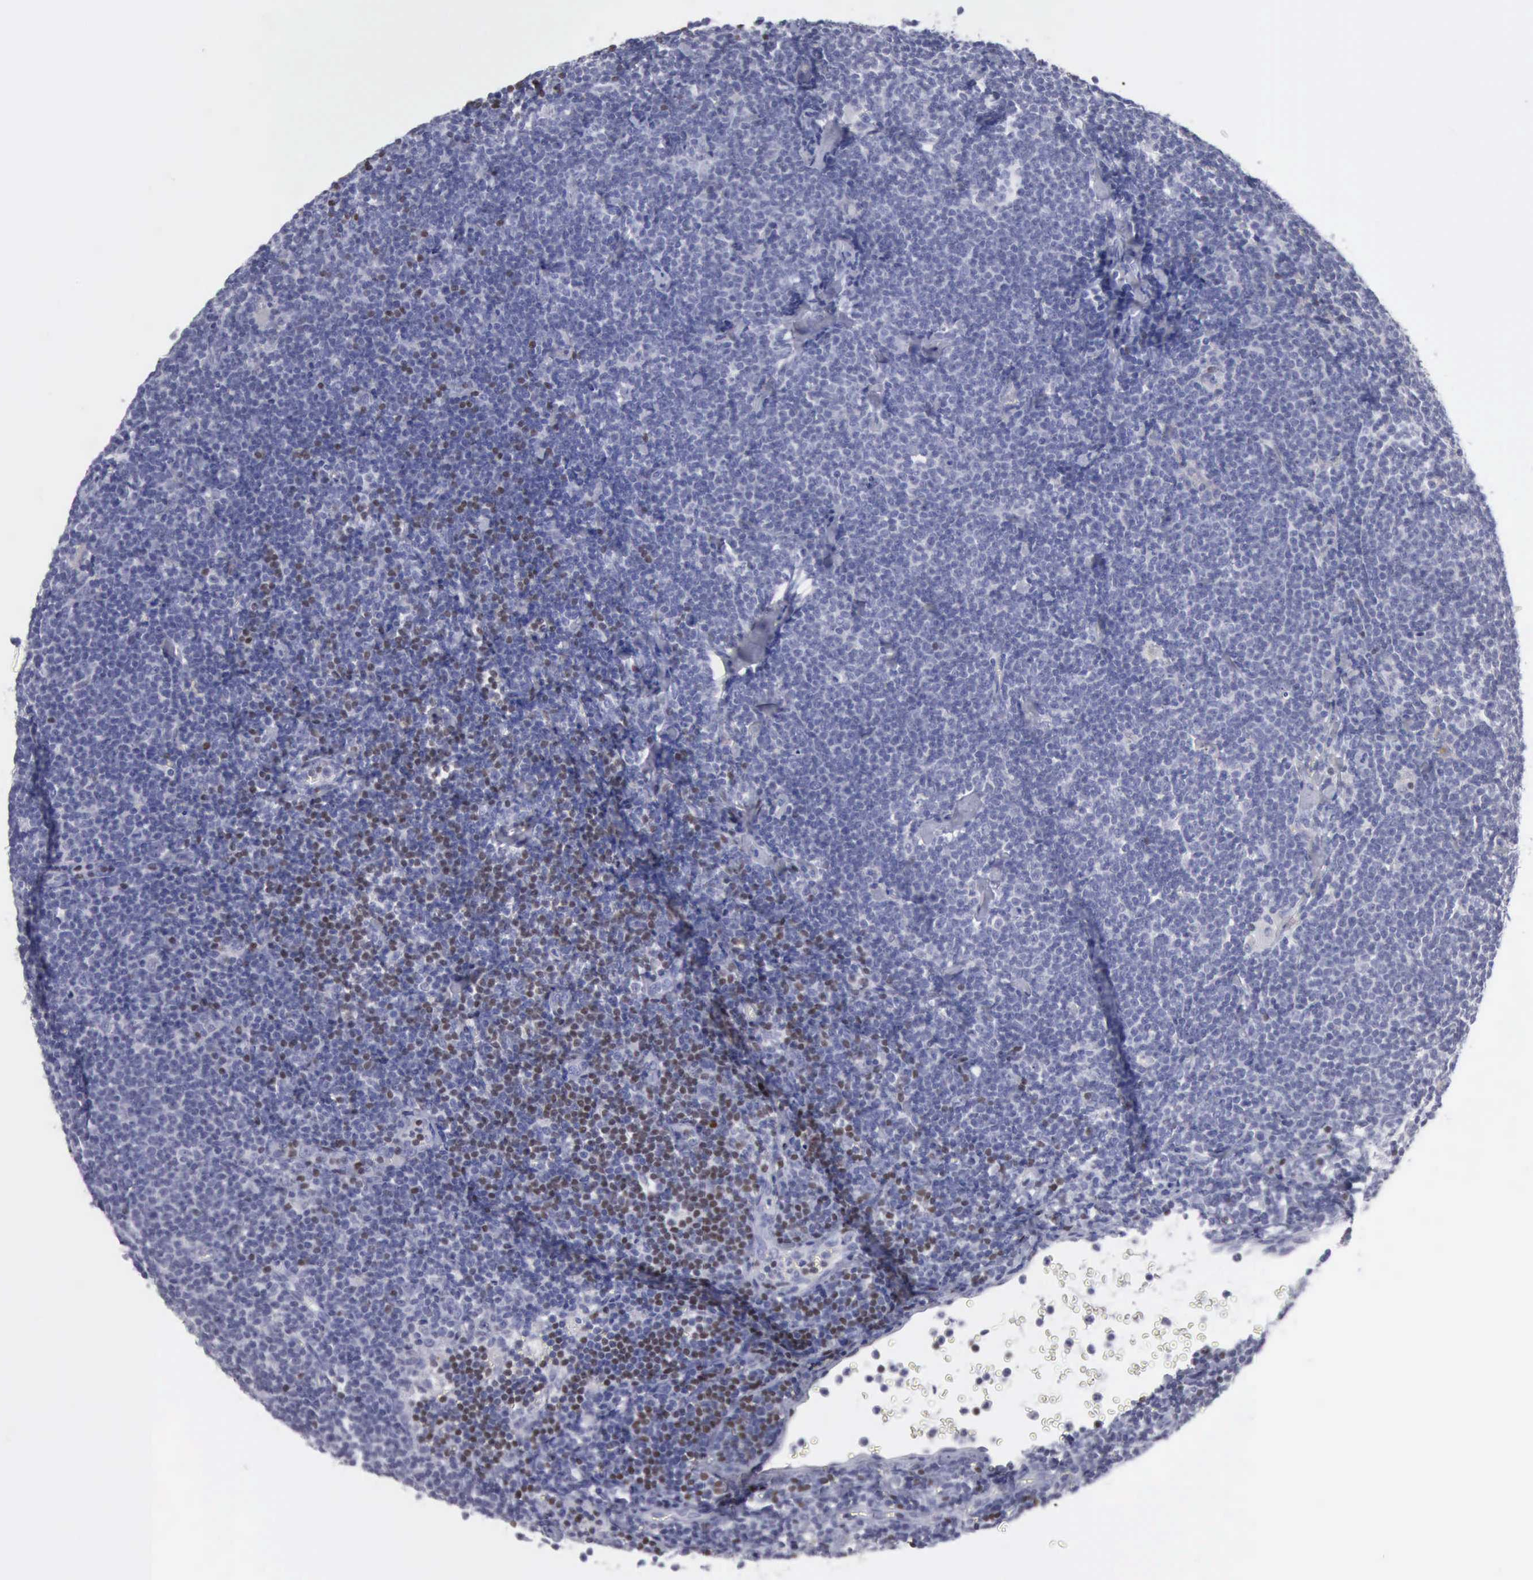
{"staining": {"intensity": "negative", "quantity": "none", "location": "none"}, "tissue": "lymphoma", "cell_type": "Tumor cells", "image_type": "cancer", "snomed": [{"axis": "morphology", "description": "Malignant lymphoma, non-Hodgkin's type, Low grade"}, {"axis": "topography", "description": "Lymph node"}], "caption": "Immunohistochemical staining of human lymphoma shows no significant expression in tumor cells. (Immunohistochemistry, brightfield microscopy, high magnification).", "gene": "SATB2", "patient": {"sex": "male", "age": 65}}